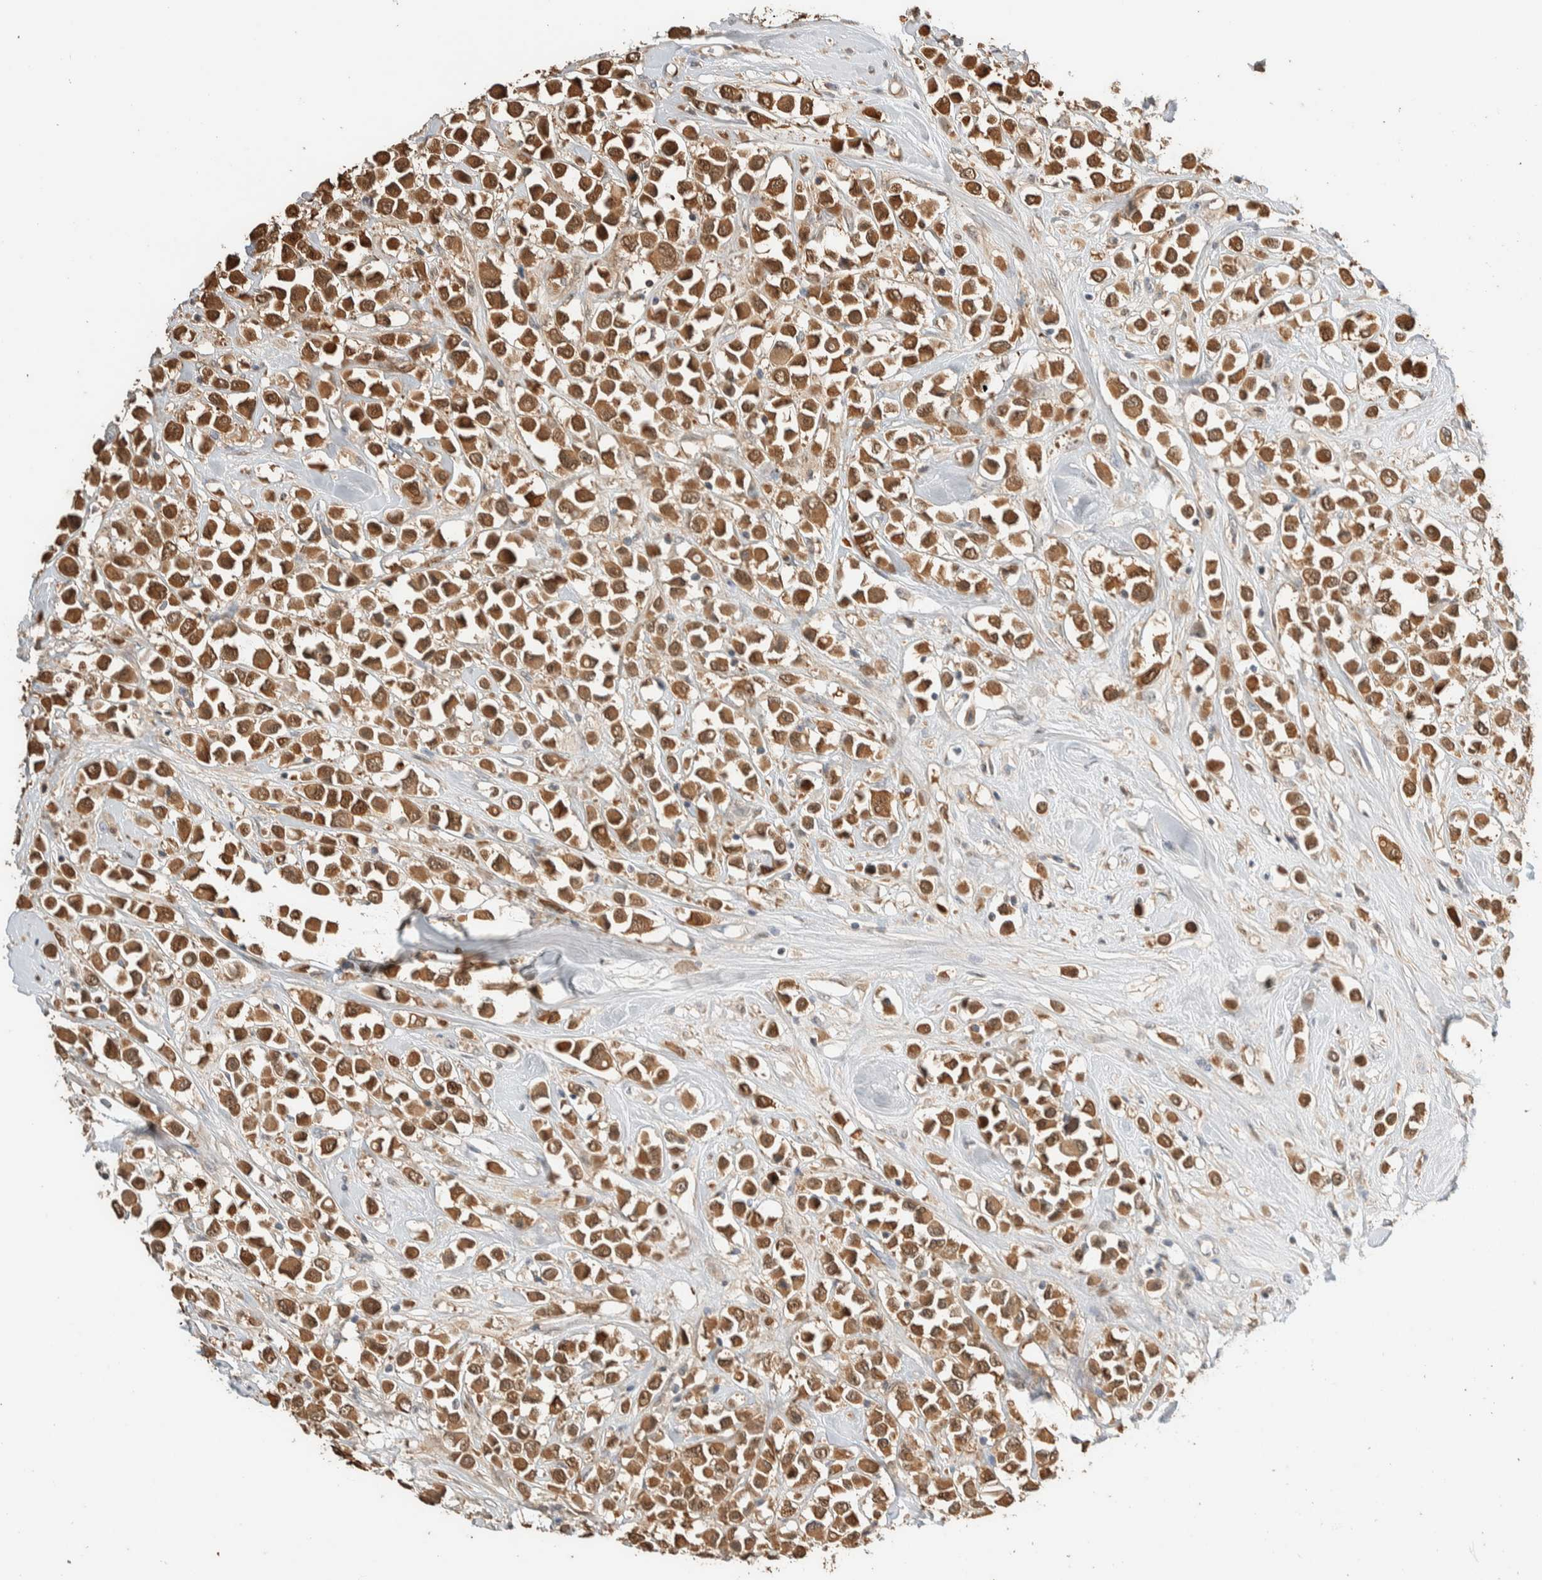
{"staining": {"intensity": "strong", "quantity": ">75%", "location": "cytoplasmic/membranous,nuclear"}, "tissue": "breast cancer", "cell_type": "Tumor cells", "image_type": "cancer", "snomed": [{"axis": "morphology", "description": "Duct carcinoma"}, {"axis": "topography", "description": "Breast"}], "caption": "Immunohistochemical staining of breast cancer (invasive ductal carcinoma) demonstrates strong cytoplasmic/membranous and nuclear protein staining in approximately >75% of tumor cells.", "gene": "SETD4", "patient": {"sex": "female", "age": 61}}